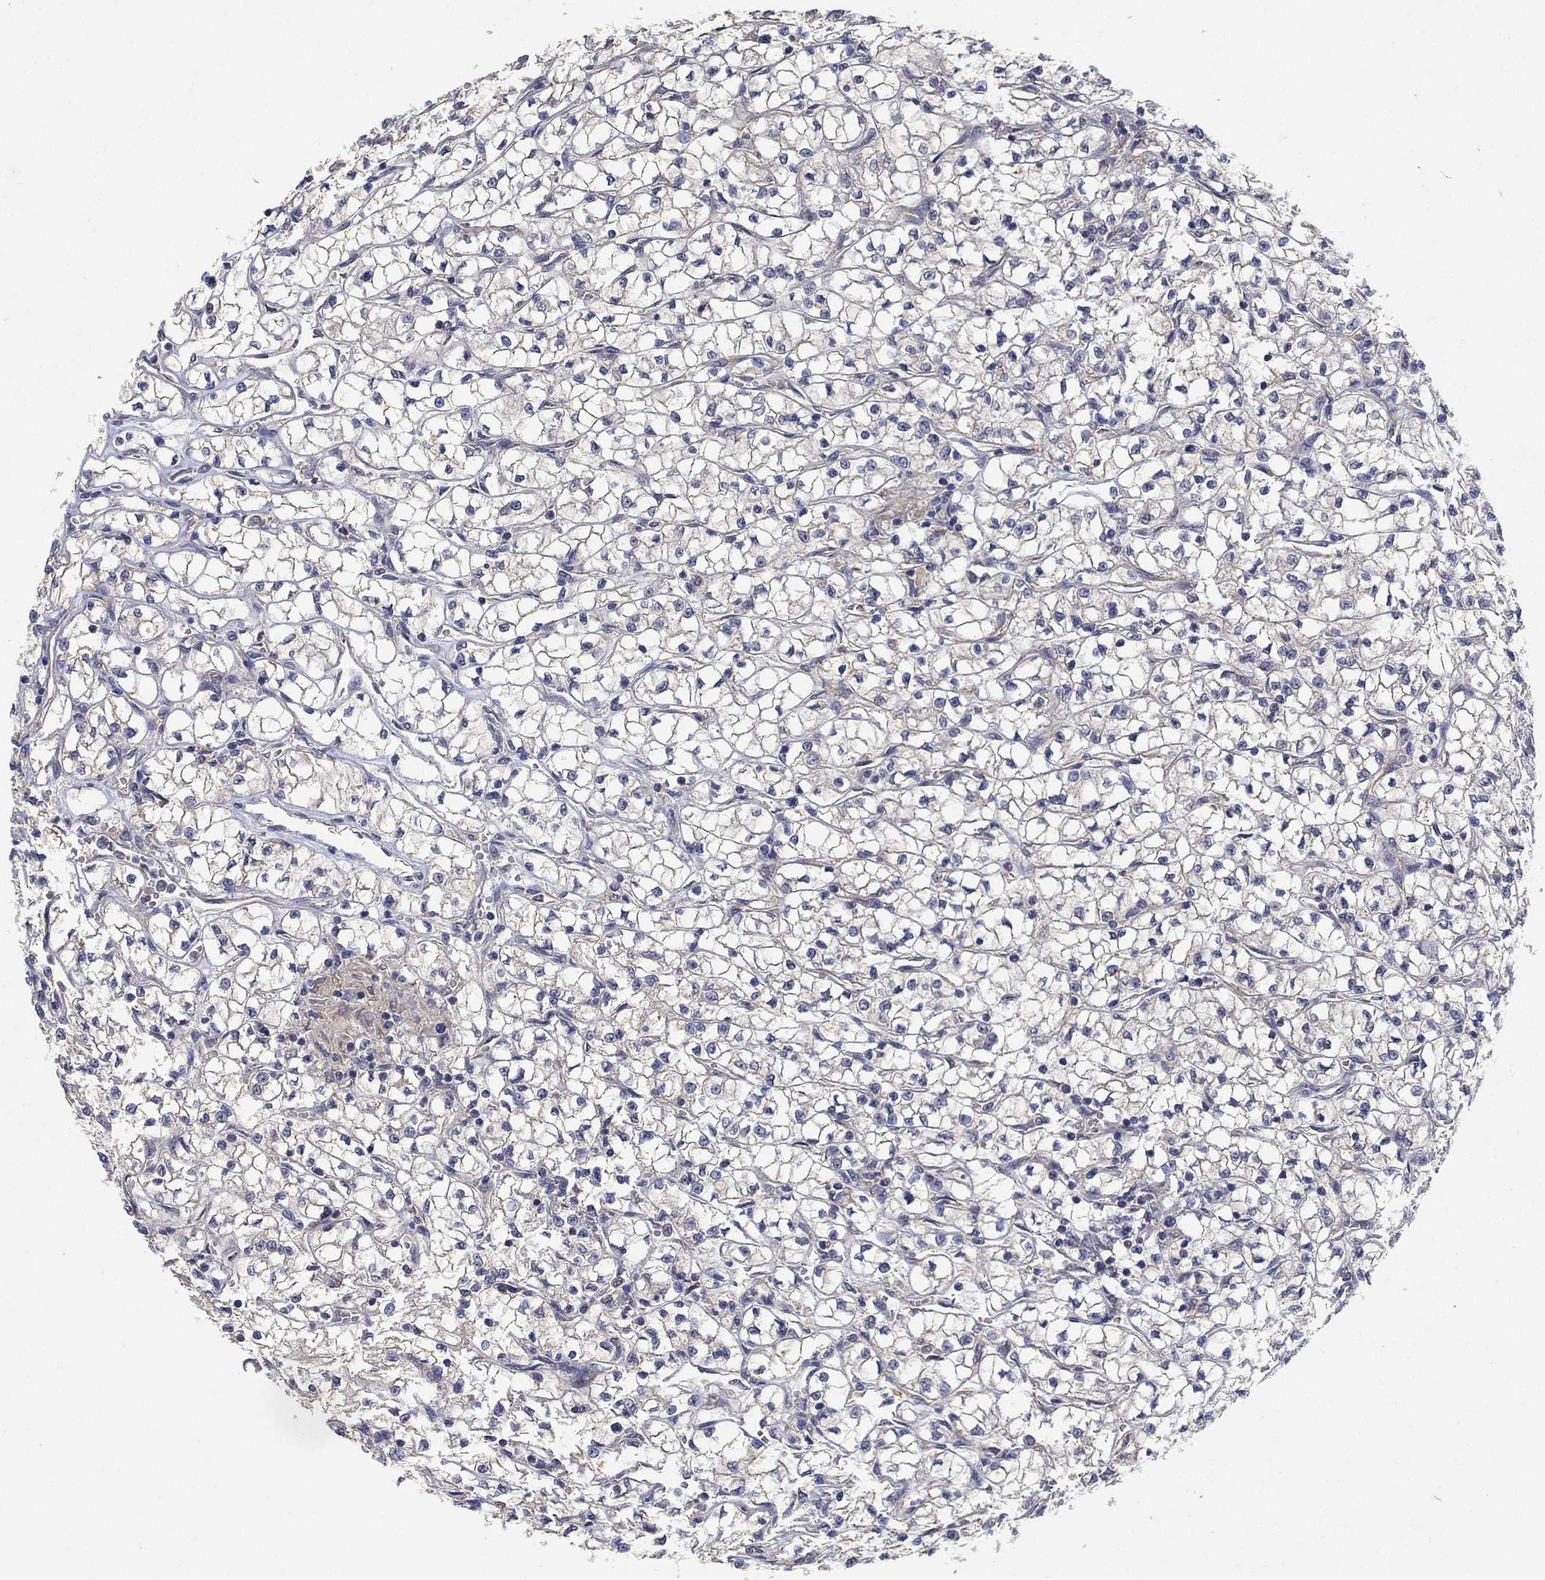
{"staining": {"intensity": "negative", "quantity": "none", "location": "none"}, "tissue": "renal cancer", "cell_type": "Tumor cells", "image_type": "cancer", "snomed": [{"axis": "morphology", "description": "Adenocarcinoma, NOS"}, {"axis": "topography", "description": "Kidney"}], "caption": "The IHC image has no significant positivity in tumor cells of renal cancer tissue. (Immunohistochemistry, brightfield microscopy, high magnification).", "gene": "MCUR1", "patient": {"sex": "female", "age": 64}}